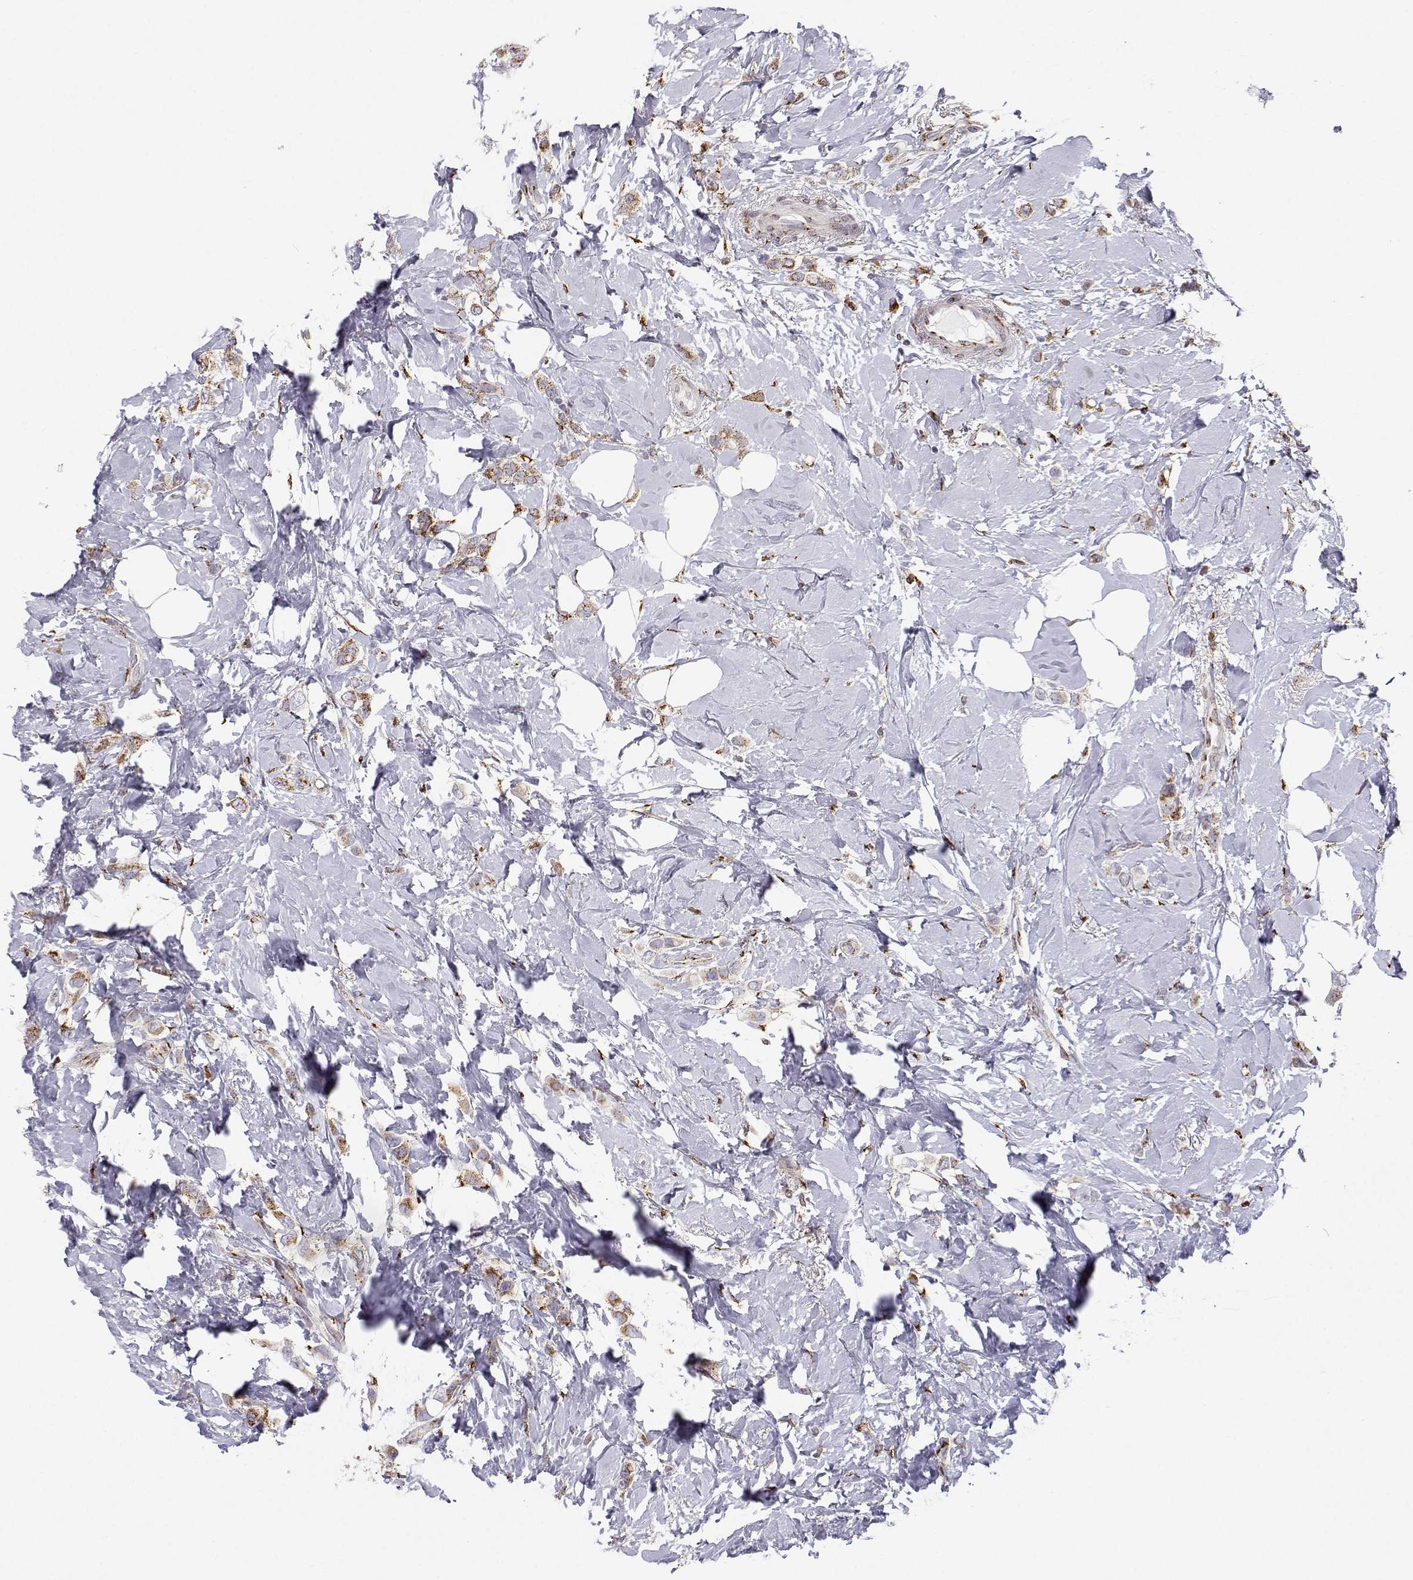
{"staining": {"intensity": "moderate", "quantity": ">75%", "location": "cytoplasmic/membranous"}, "tissue": "breast cancer", "cell_type": "Tumor cells", "image_type": "cancer", "snomed": [{"axis": "morphology", "description": "Lobular carcinoma"}, {"axis": "topography", "description": "Breast"}], "caption": "Lobular carcinoma (breast) tissue reveals moderate cytoplasmic/membranous positivity in approximately >75% of tumor cells", "gene": "STARD13", "patient": {"sex": "female", "age": 66}}